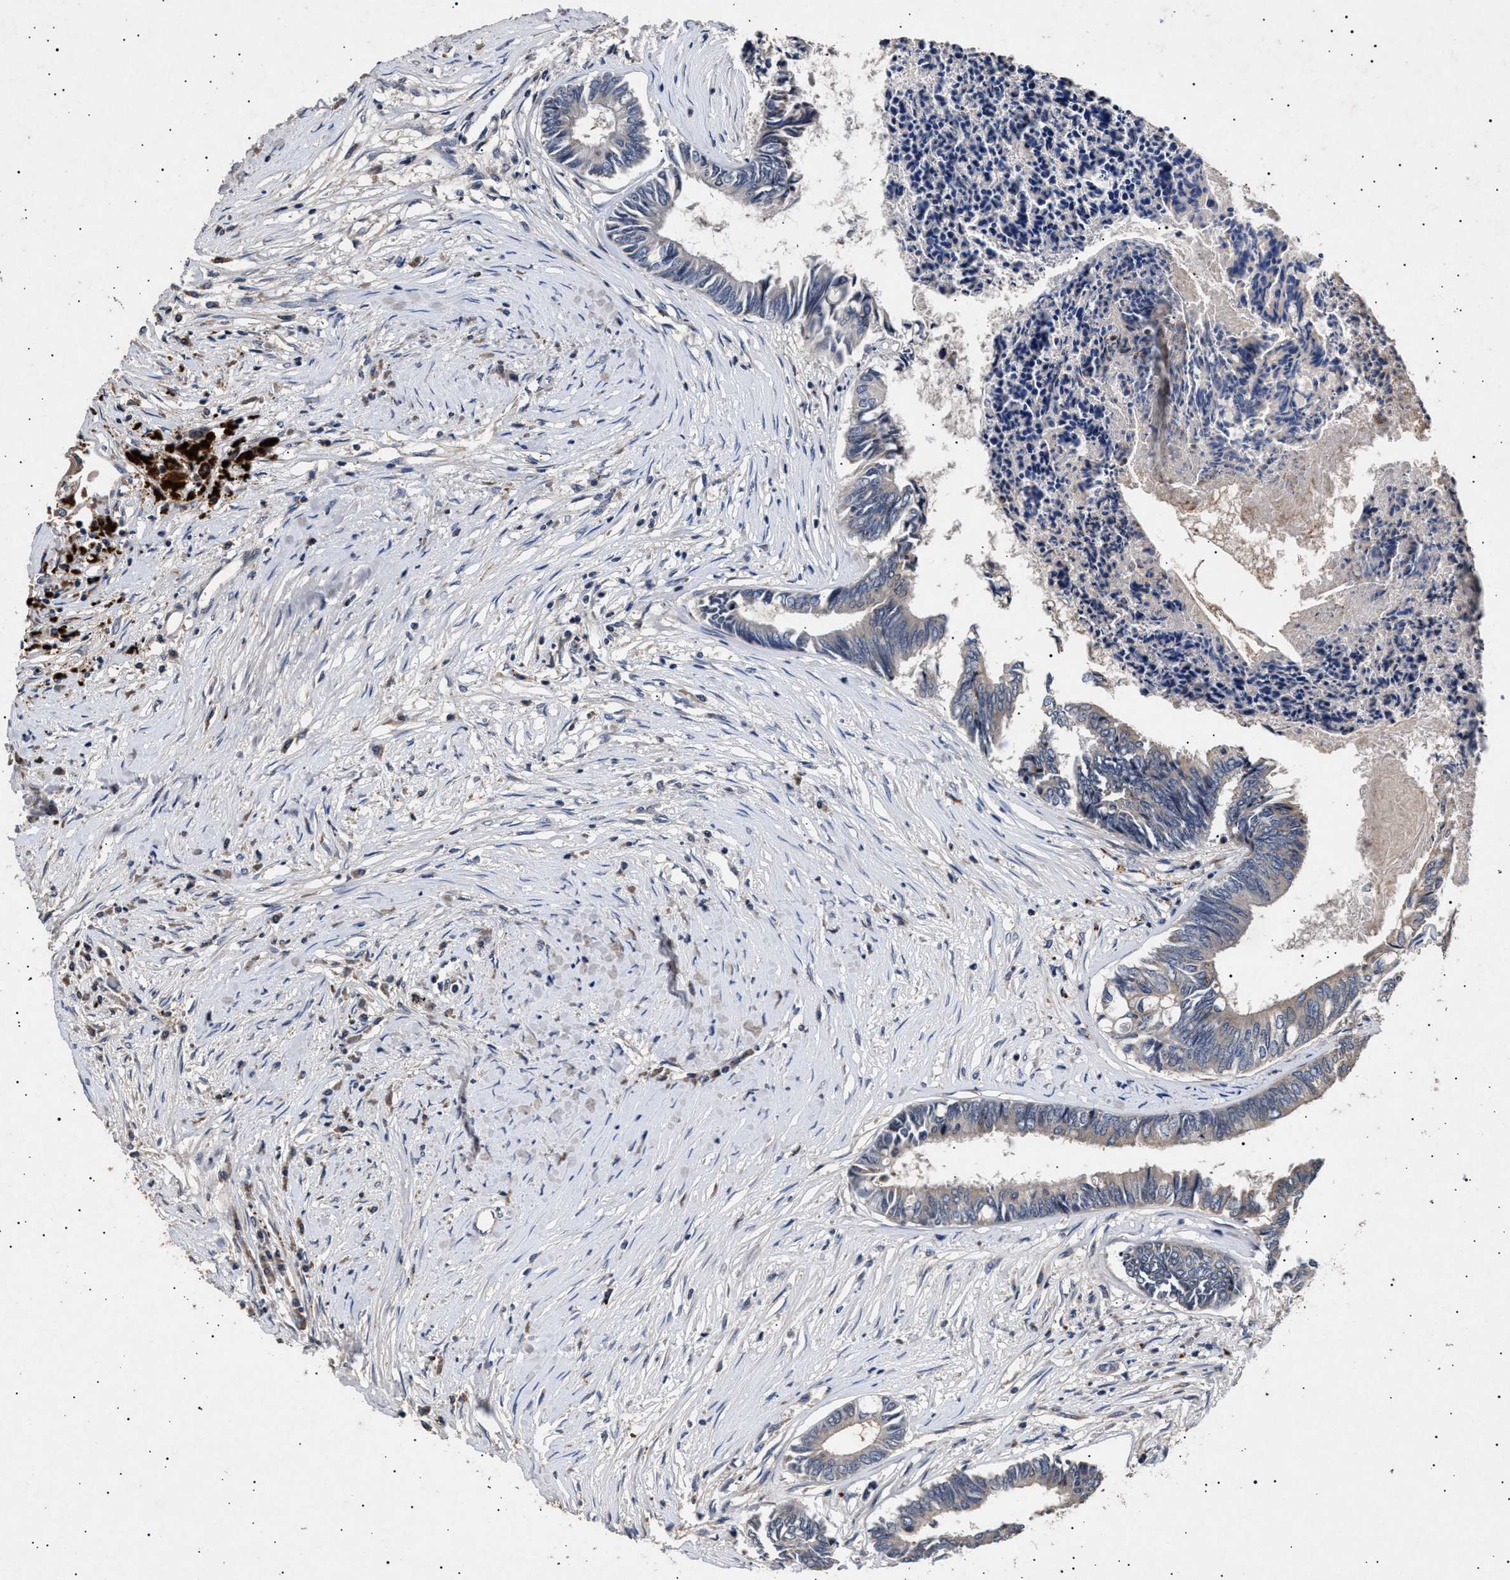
{"staining": {"intensity": "weak", "quantity": "<25%", "location": "cytoplasmic/membranous"}, "tissue": "colorectal cancer", "cell_type": "Tumor cells", "image_type": "cancer", "snomed": [{"axis": "morphology", "description": "Adenocarcinoma, NOS"}, {"axis": "topography", "description": "Rectum"}], "caption": "Human colorectal cancer (adenocarcinoma) stained for a protein using immunohistochemistry displays no positivity in tumor cells.", "gene": "ITGB5", "patient": {"sex": "male", "age": 63}}